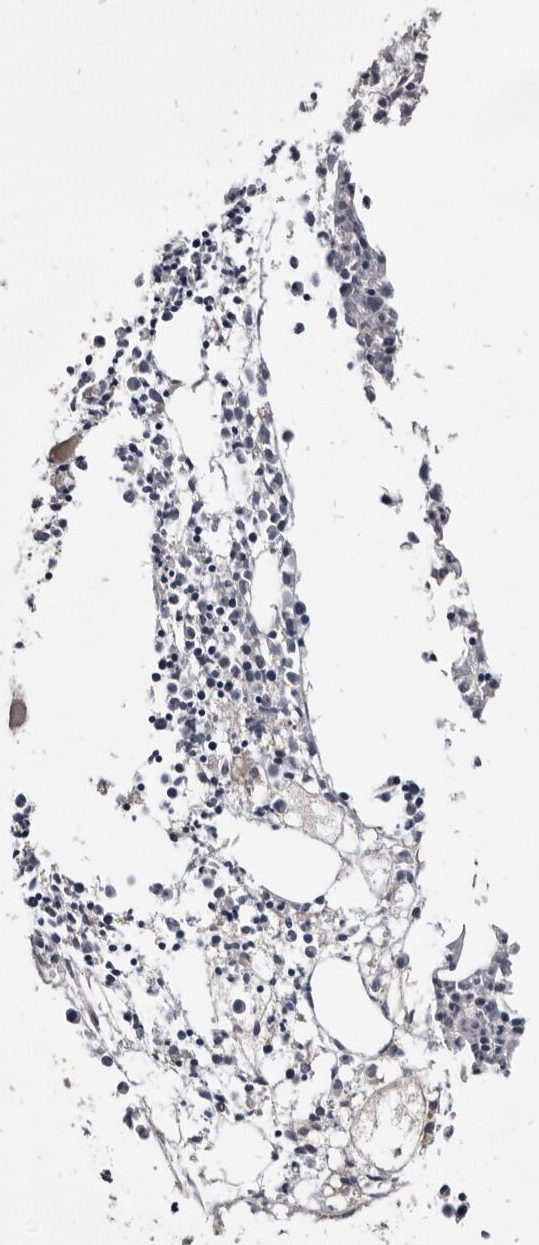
{"staining": {"intensity": "weak", "quantity": "<25%", "location": "cytoplasmic/membranous"}, "tissue": "bone marrow", "cell_type": "Hematopoietic cells", "image_type": "normal", "snomed": [{"axis": "morphology", "description": "Normal tissue, NOS"}, {"axis": "morphology", "description": "Inflammation, NOS"}, {"axis": "topography", "description": "Bone marrow"}], "caption": "Immunohistochemistry histopathology image of normal bone marrow: bone marrow stained with DAB (3,3'-diaminobenzidine) displays no significant protein positivity in hematopoietic cells.", "gene": "TTC39A", "patient": {"sex": "female", "age": 62}}